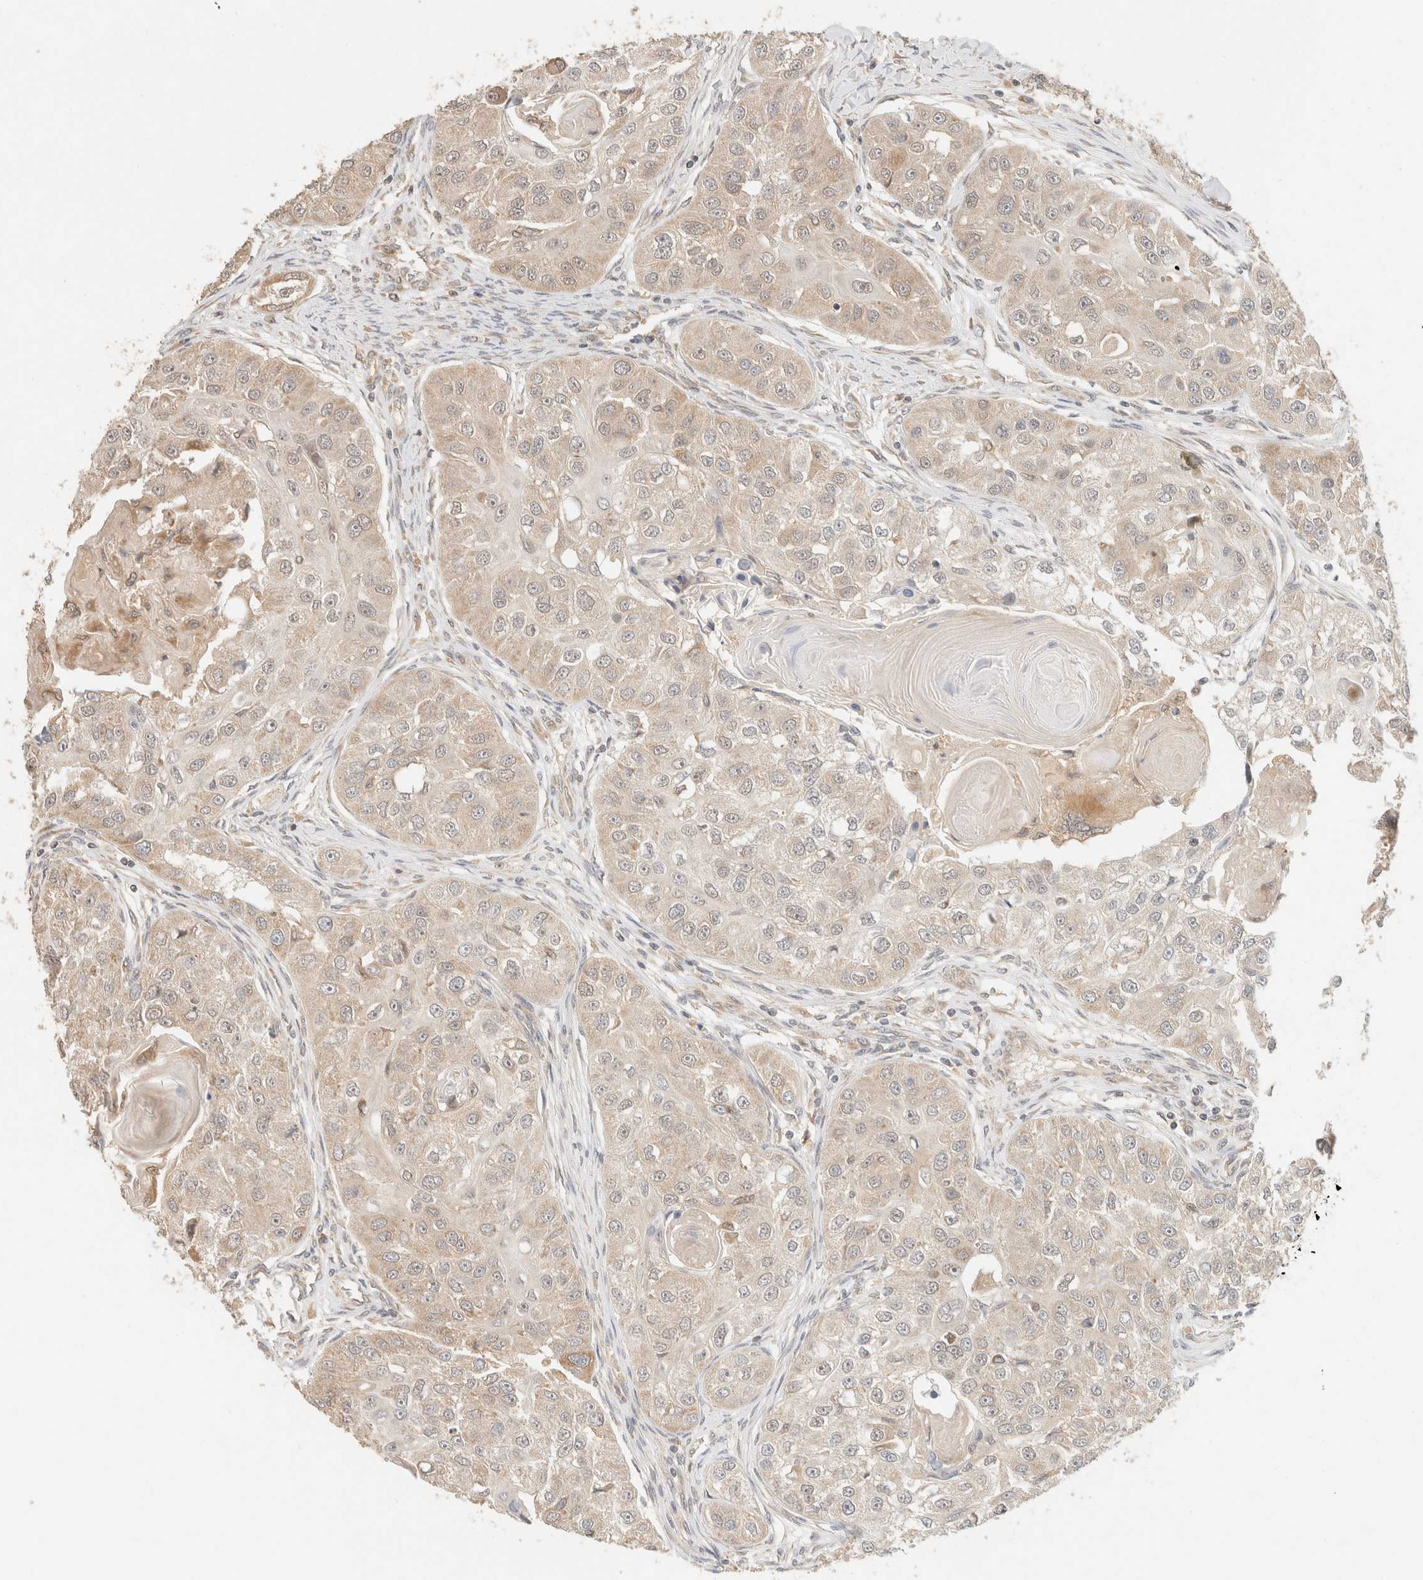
{"staining": {"intensity": "weak", "quantity": "25%-75%", "location": "cytoplasmic/membranous"}, "tissue": "head and neck cancer", "cell_type": "Tumor cells", "image_type": "cancer", "snomed": [{"axis": "morphology", "description": "Normal tissue, NOS"}, {"axis": "morphology", "description": "Squamous cell carcinoma, NOS"}, {"axis": "topography", "description": "Skeletal muscle"}, {"axis": "topography", "description": "Head-Neck"}], "caption": "This is an image of immunohistochemistry (IHC) staining of head and neck cancer, which shows weak positivity in the cytoplasmic/membranous of tumor cells.", "gene": "TACC1", "patient": {"sex": "male", "age": 51}}